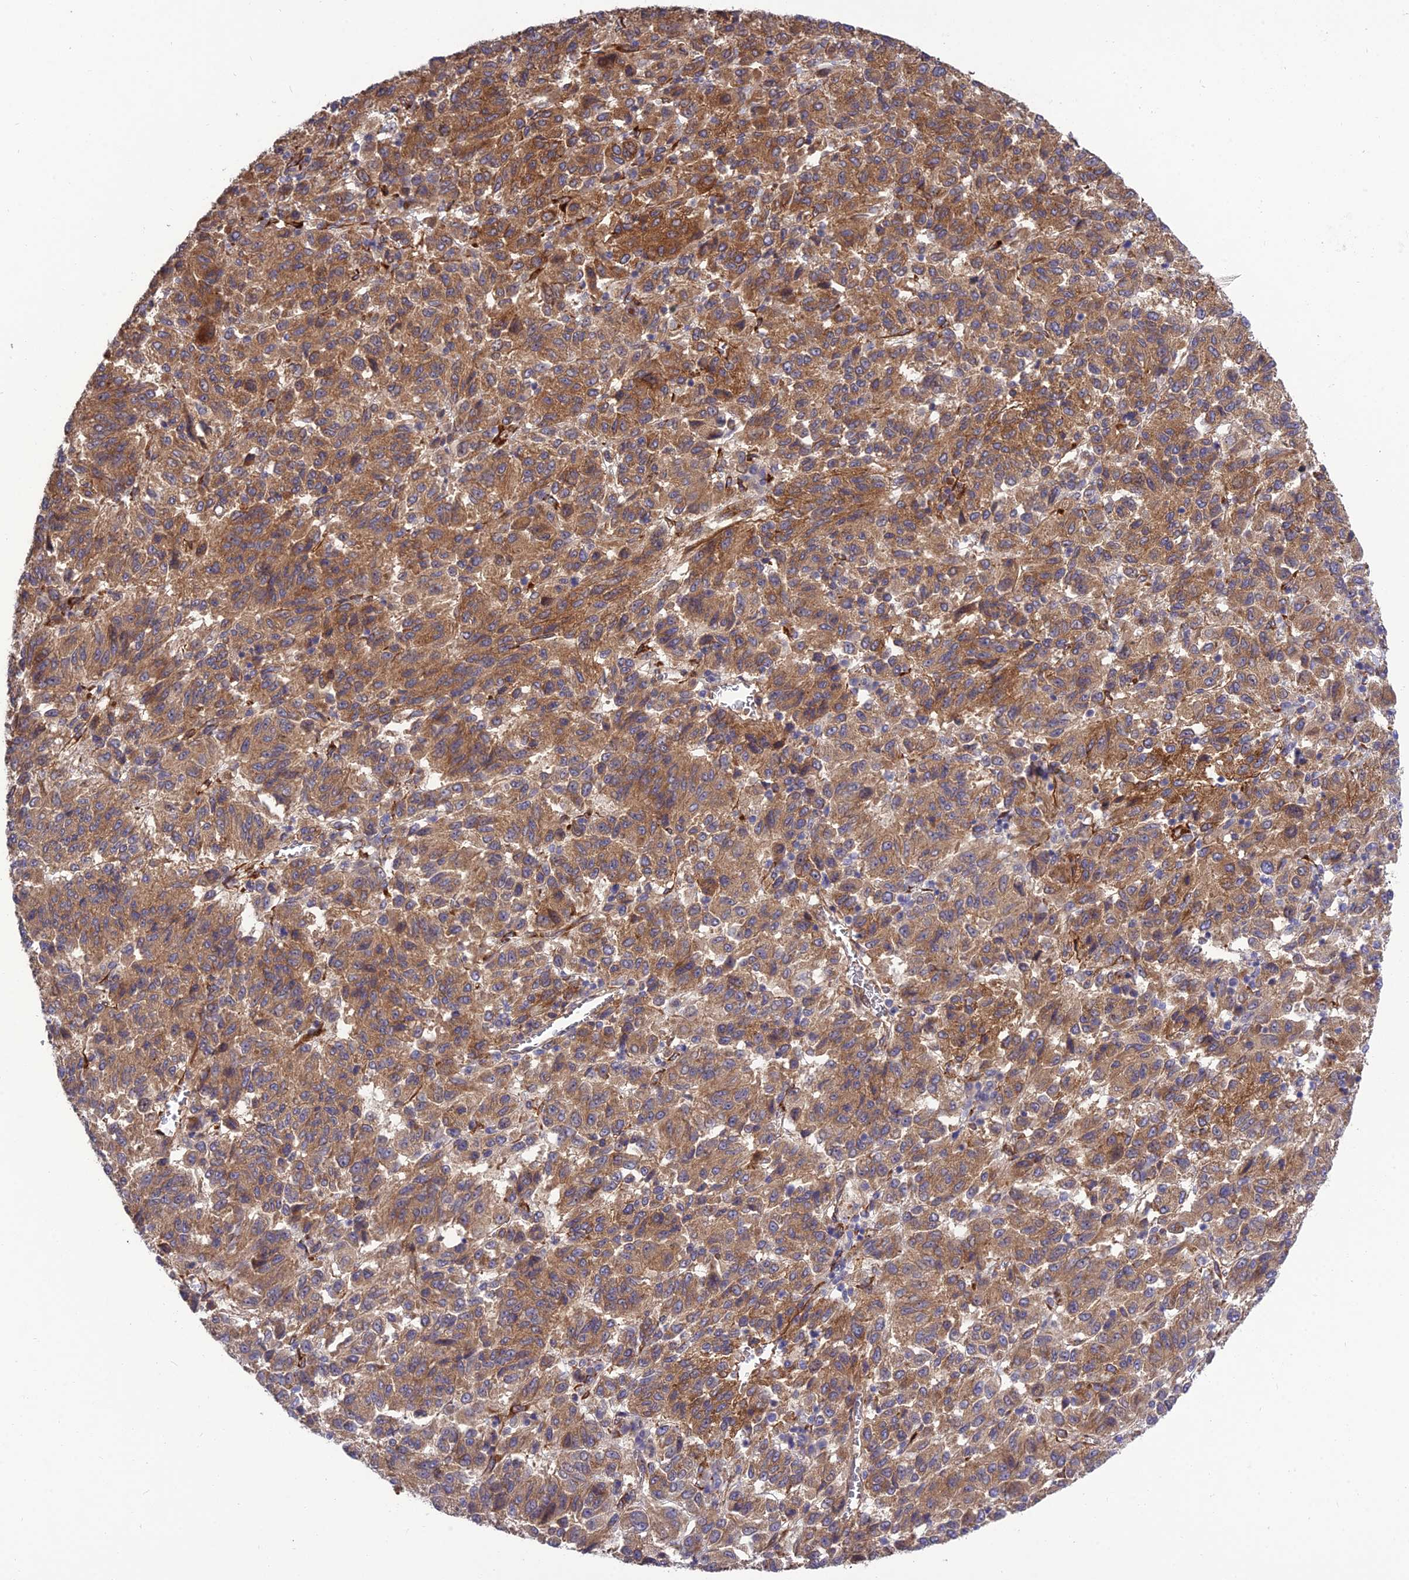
{"staining": {"intensity": "moderate", "quantity": ">75%", "location": "cytoplasmic/membranous"}, "tissue": "melanoma", "cell_type": "Tumor cells", "image_type": "cancer", "snomed": [{"axis": "morphology", "description": "Malignant melanoma, Metastatic site"}, {"axis": "topography", "description": "Lung"}], "caption": "A high-resolution photomicrograph shows IHC staining of malignant melanoma (metastatic site), which shows moderate cytoplasmic/membranous staining in approximately >75% of tumor cells.", "gene": "CRTAP", "patient": {"sex": "male", "age": 64}}